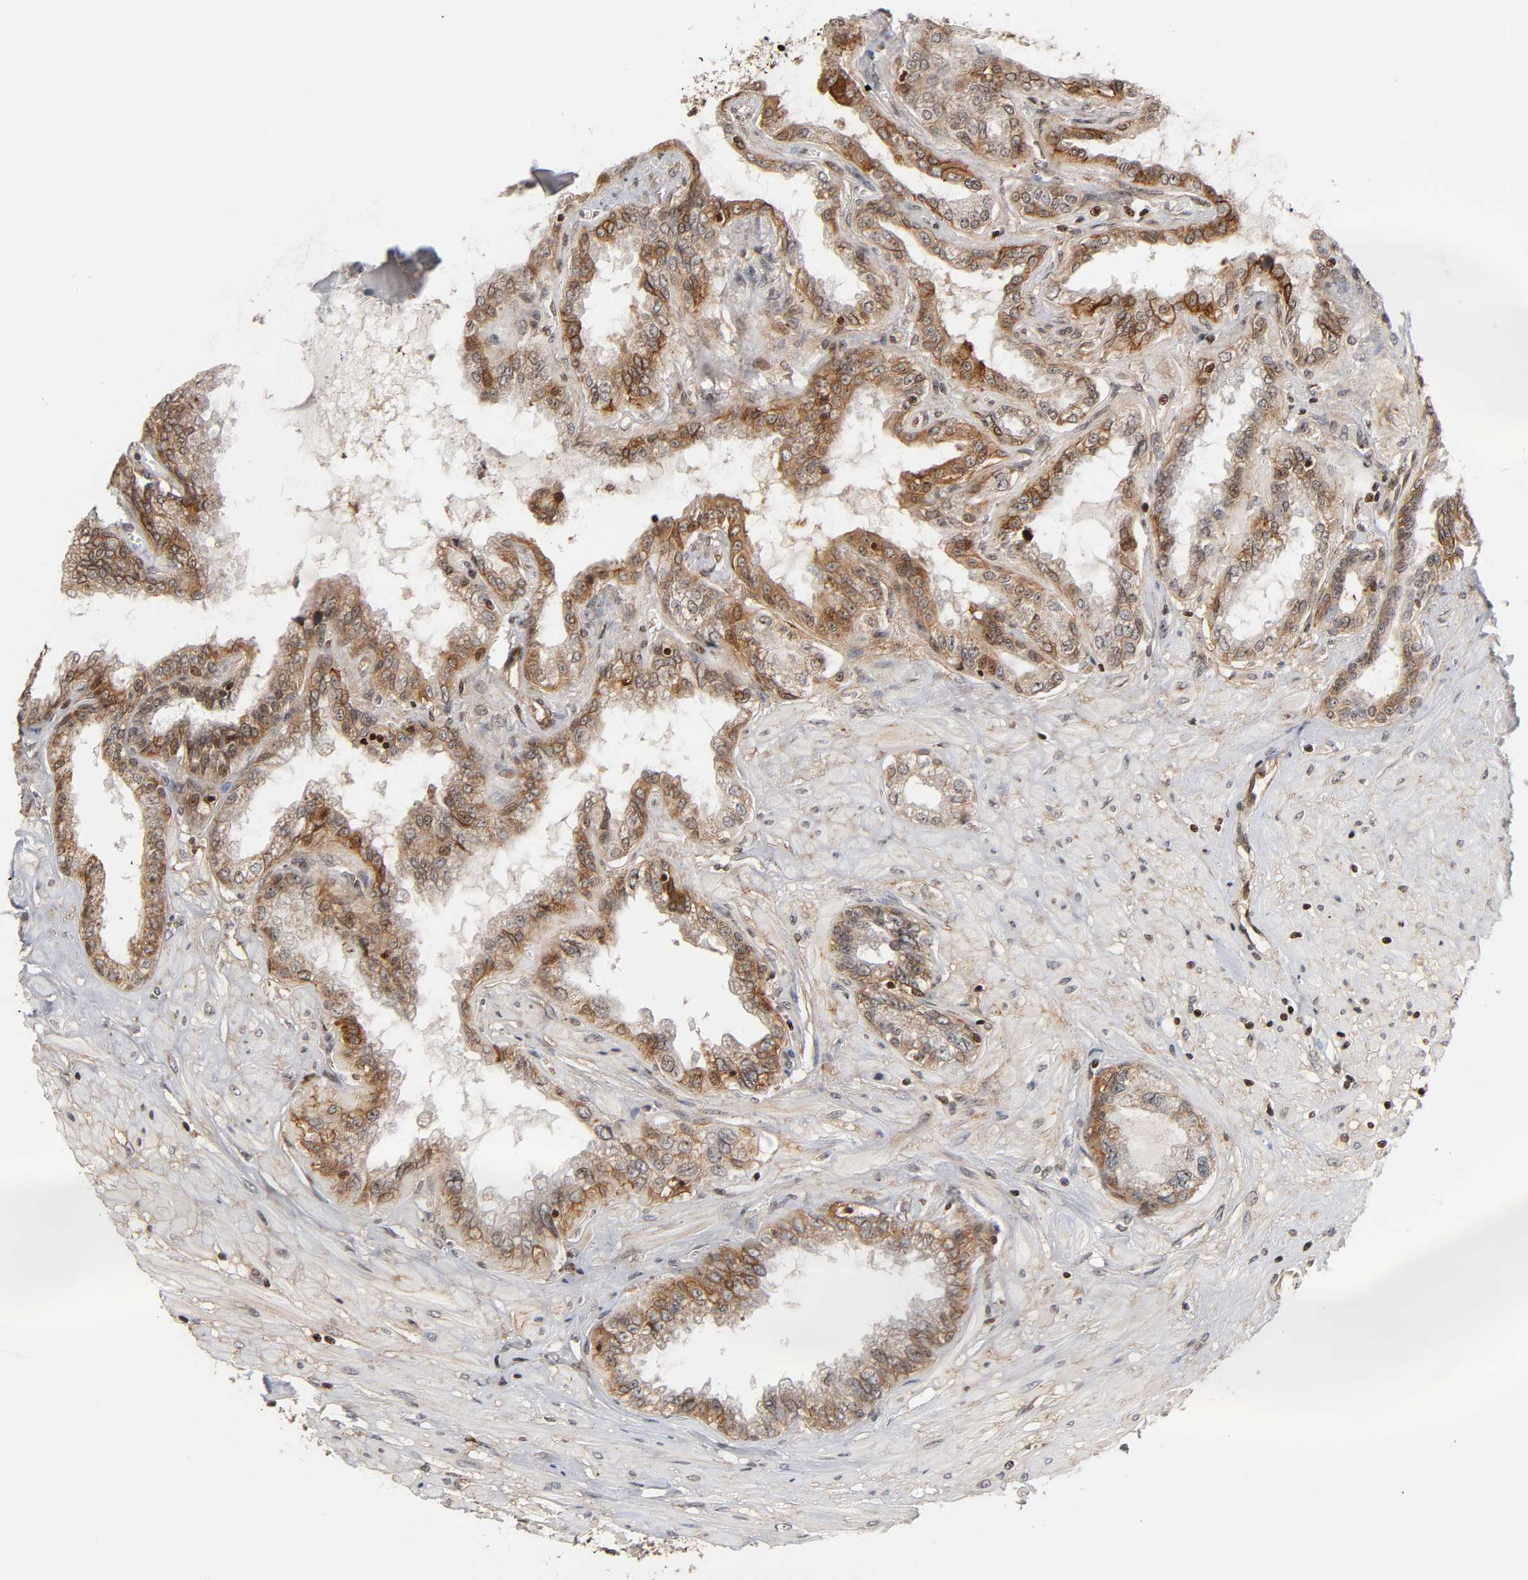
{"staining": {"intensity": "moderate", "quantity": ">75%", "location": "cytoplasmic/membranous"}, "tissue": "seminal vesicle", "cell_type": "Glandular cells", "image_type": "normal", "snomed": [{"axis": "morphology", "description": "Normal tissue, NOS"}, {"axis": "morphology", "description": "Inflammation, NOS"}, {"axis": "topography", "description": "Urinary bladder"}, {"axis": "topography", "description": "Prostate"}, {"axis": "topography", "description": "Seminal veicle"}], "caption": "Immunohistochemistry (IHC) staining of normal seminal vesicle, which demonstrates medium levels of moderate cytoplasmic/membranous positivity in approximately >75% of glandular cells indicating moderate cytoplasmic/membranous protein staining. The staining was performed using DAB (brown) for protein detection and nuclei were counterstained in hematoxylin (blue).", "gene": "ITGAV", "patient": {"sex": "male", "age": 82}}